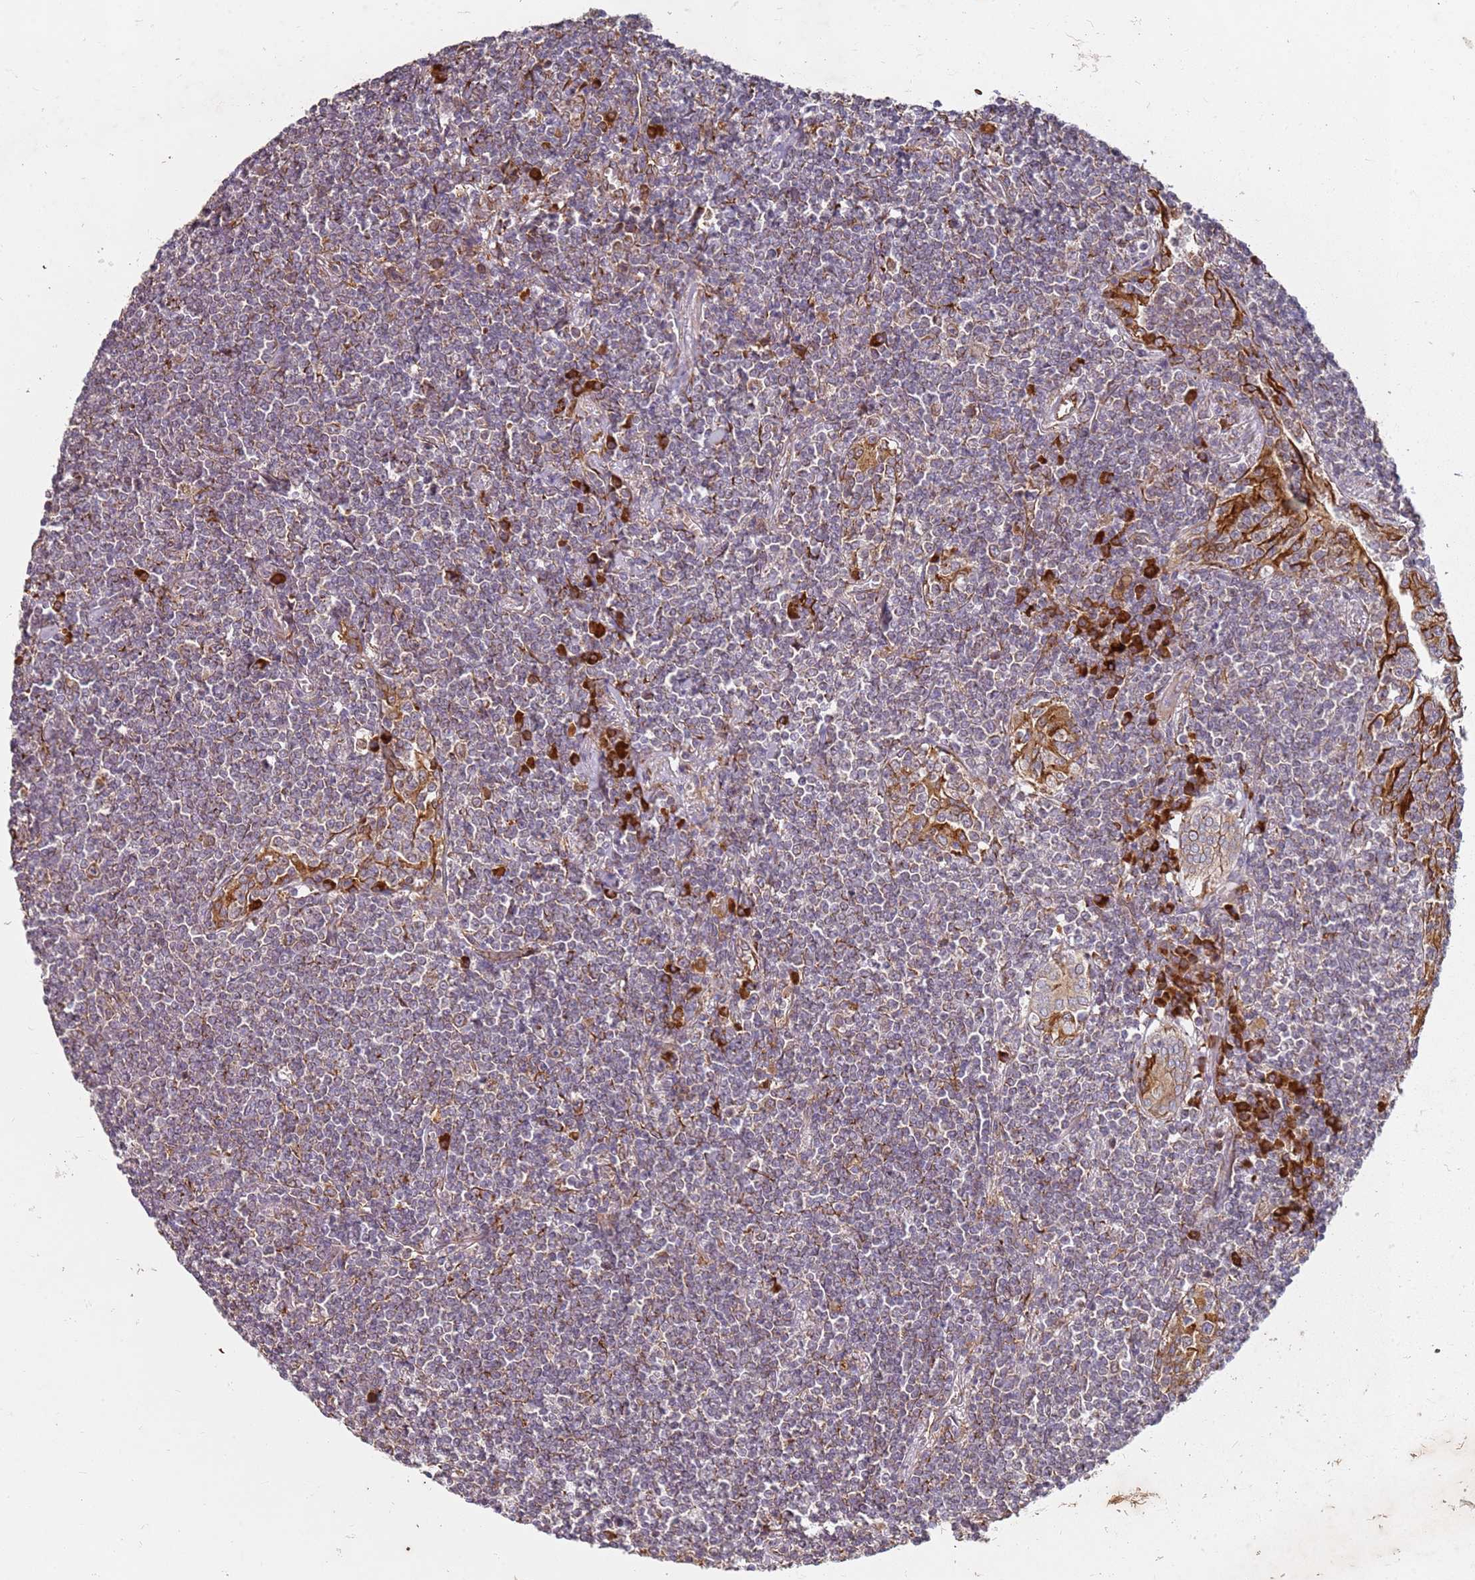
{"staining": {"intensity": "weak", "quantity": "25%-75%", "location": "cytoplasmic/membranous"}, "tissue": "lymphoma", "cell_type": "Tumor cells", "image_type": "cancer", "snomed": [{"axis": "morphology", "description": "Malignant lymphoma, non-Hodgkin's type, Low grade"}, {"axis": "topography", "description": "Lung"}], "caption": "A photomicrograph of lymphoma stained for a protein displays weak cytoplasmic/membranous brown staining in tumor cells.", "gene": "ARFRP1", "patient": {"sex": "female", "age": 71}}